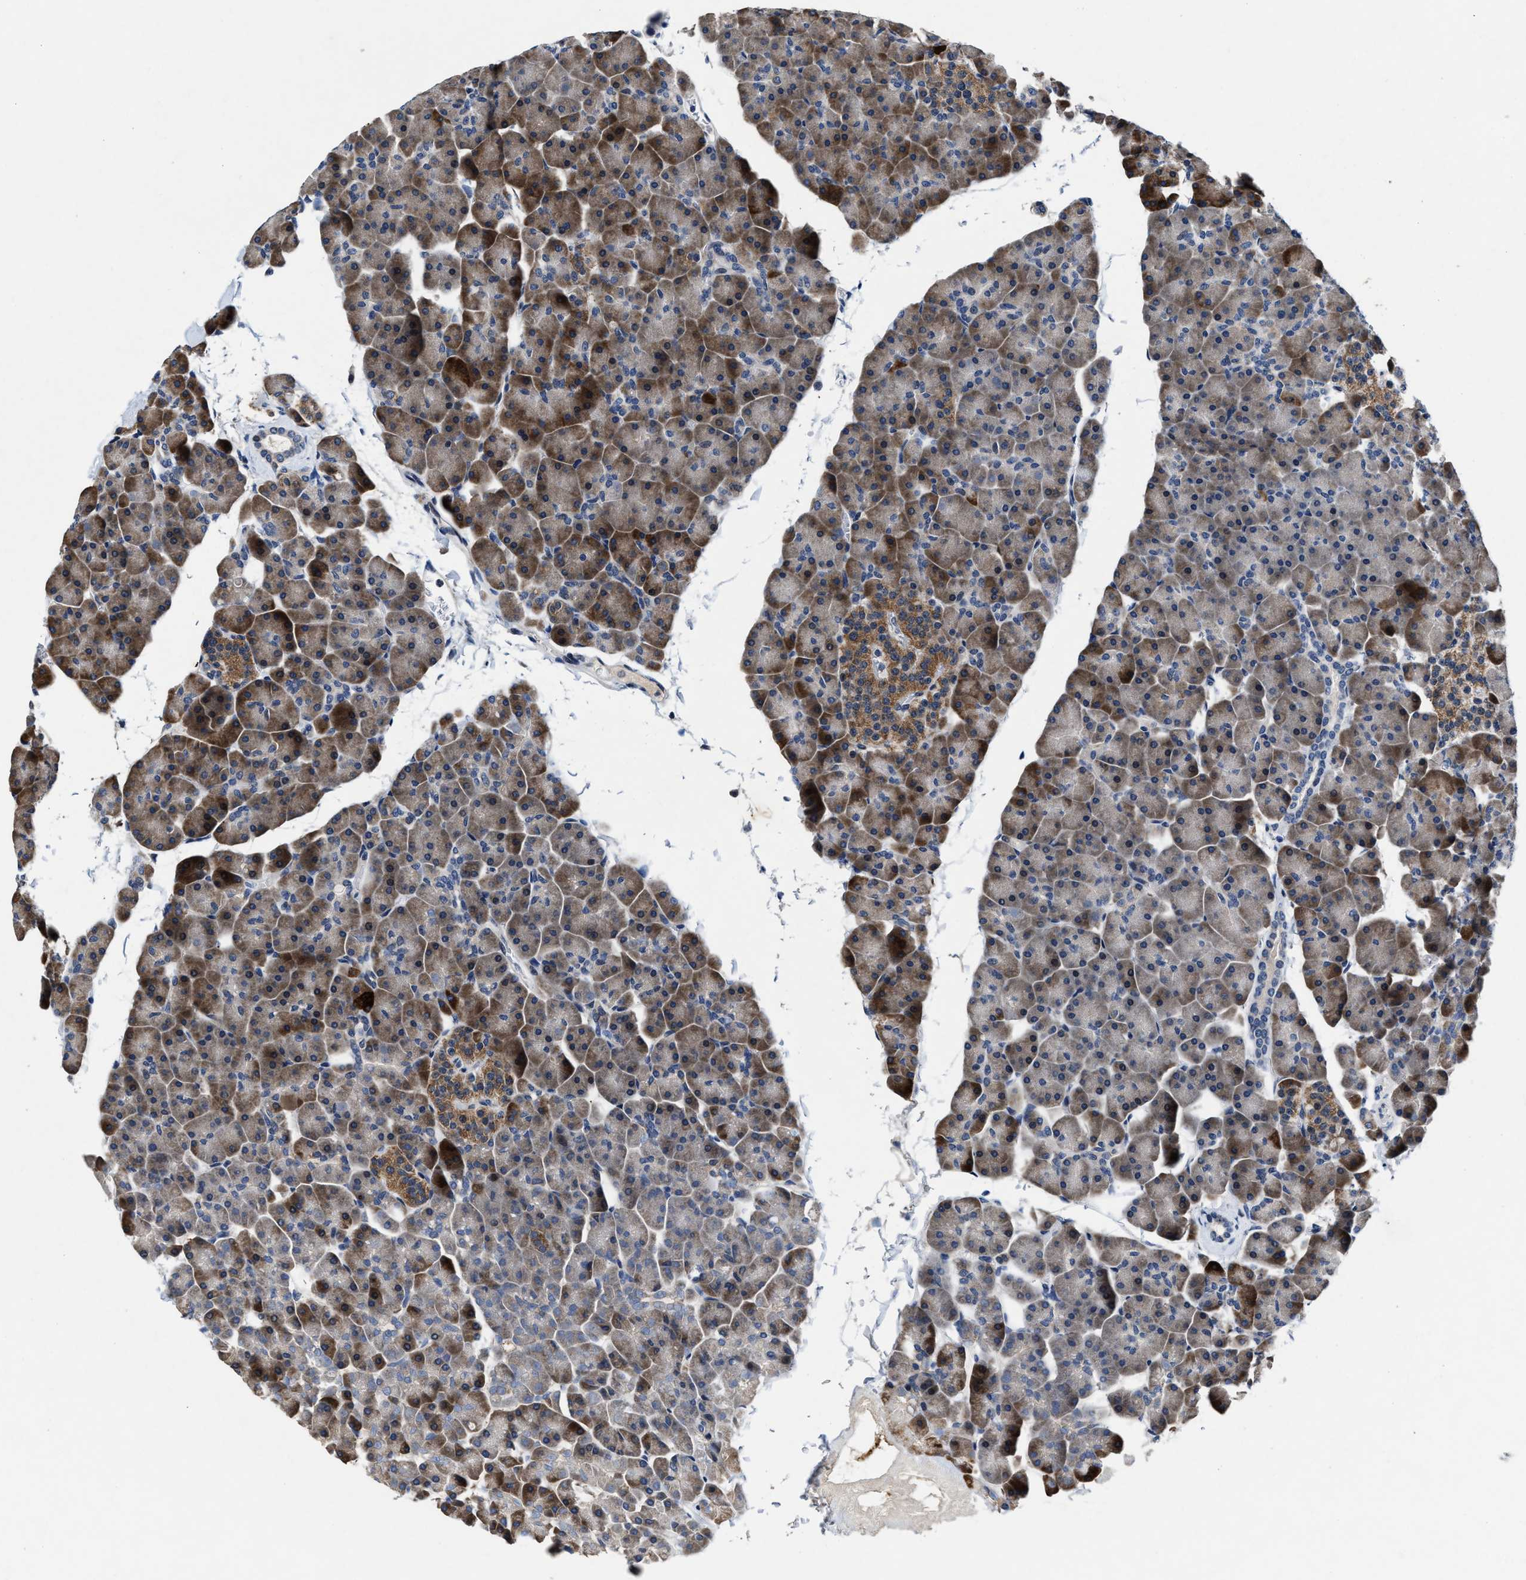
{"staining": {"intensity": "moderate", "quantity": "25%-75%", "location": "cytoplasmic/membranous"}, "tissue": "pancreas", "cell_type": "Exocrine glandular cells", "image_type": "normal", "snomed": [{"axis": "morphology", "description": "Normal tissue, NOS"}, {"axis": "topography", "description": "Pancreas"}], "caption": "High-power microscopy captured an immunohistochemistry (IHC) photomicrograph of normal pancreas, revealing moderate cytoplasmic/membranous positivity in approximately 25%-75% of exocrine glandular cells. (Brightfield microscopy of DAB IHC at high magnification).", "gene": "TMEM53", "patient": {"sex": "male", "age": 35}}